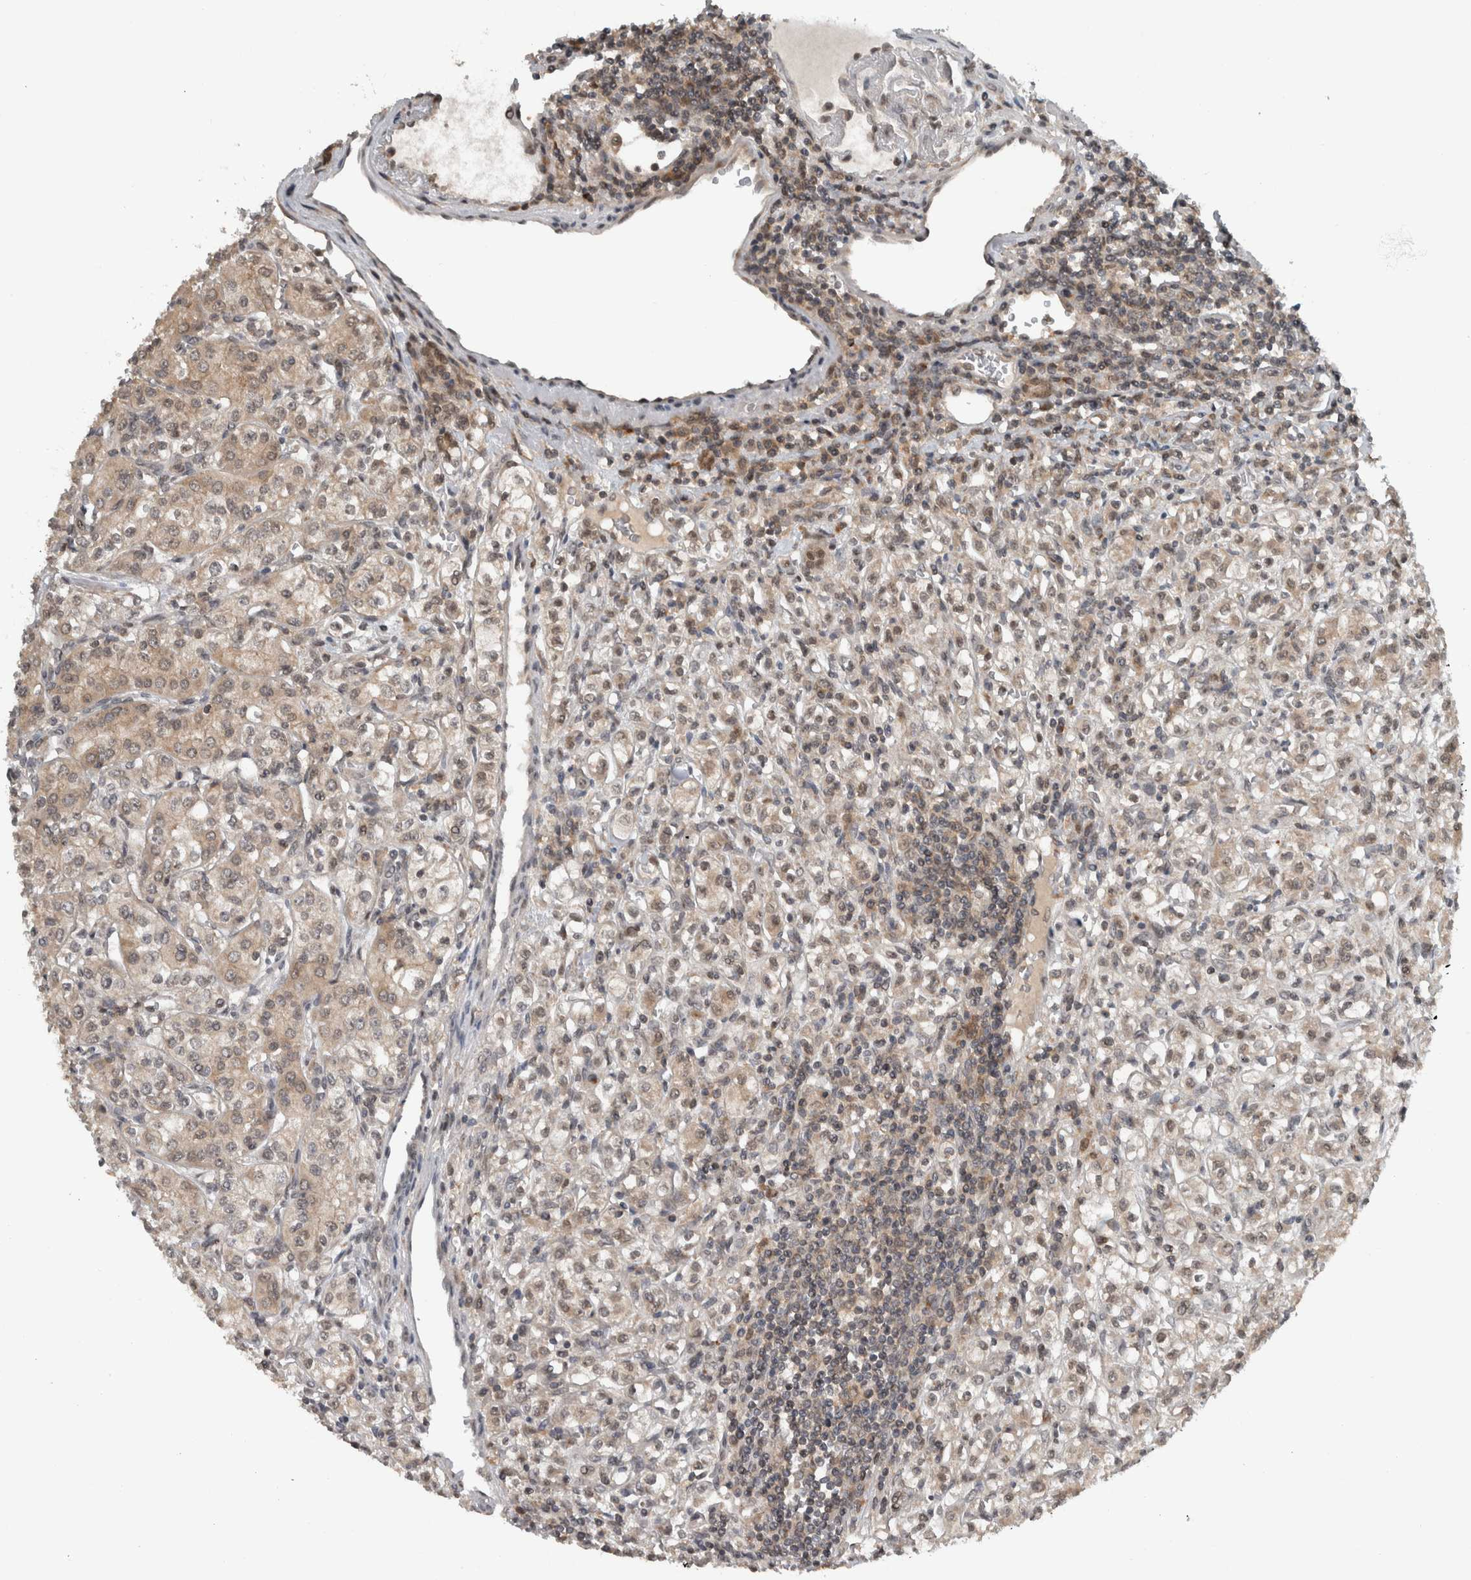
{"staining": {"intensity": "weak", "quantity": ">75%", "location": "cytoplasmic/membranous"}, "tissue": "renal cancer", "cell_type": "Tumor cells", "image_type": "cancer", "snomed": [{"axis": "morphology", "description": "Adenocarcinoma, NOS"}, {"axis": "topography", "description": "Kidney"}], "caption": "Tumor cells reveal low levels of weak cytoplasmic/membranous positivity in approximately >75% of cells in human renal adenocarcinoma.", "gene": "SPAG7", "patient": {"sex": "male", "age": 77}}